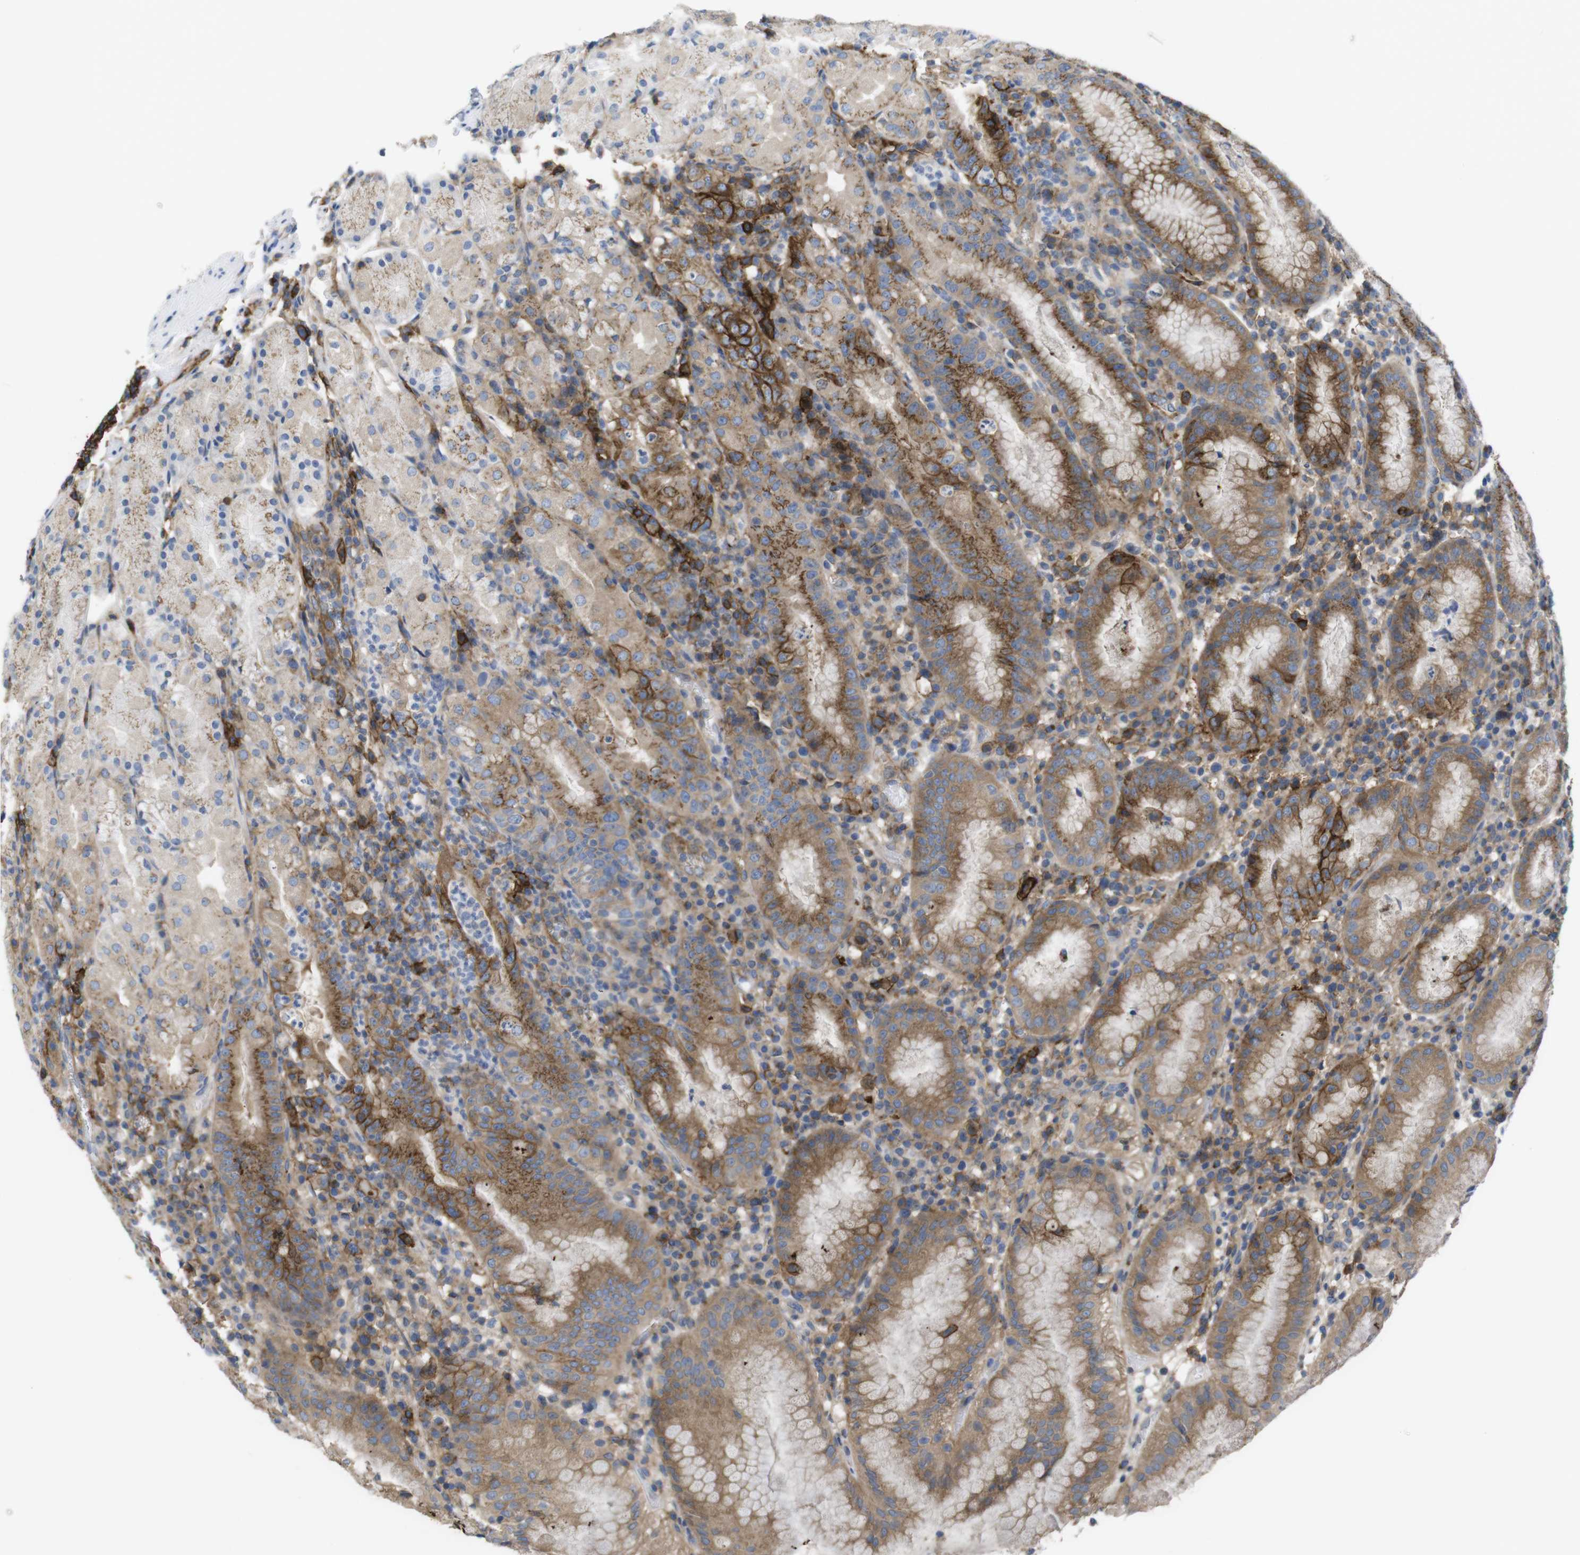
{"staining": {"intensity": "moderate", "quantity": ">75%", "location": "cytoplasmic/membranous"}, "tissue": "stomach", "cell_type": "Glandular cells", "image_type": "normal", "snomed": [{"axis": "morphology", "description": "Normal tissue, NOS"}, {"axis": "topography", "description": "Stomach"}, {"axis": "topography", "description": "Stomach, lower"}], "caption": "Human stomach stained with a brown dye shows moderate cytoplasmic/membranous positive expression in approximately >75% of glandular cells.", "gene": "CCR6", "patient": {"sex": "female", "age": 75}}